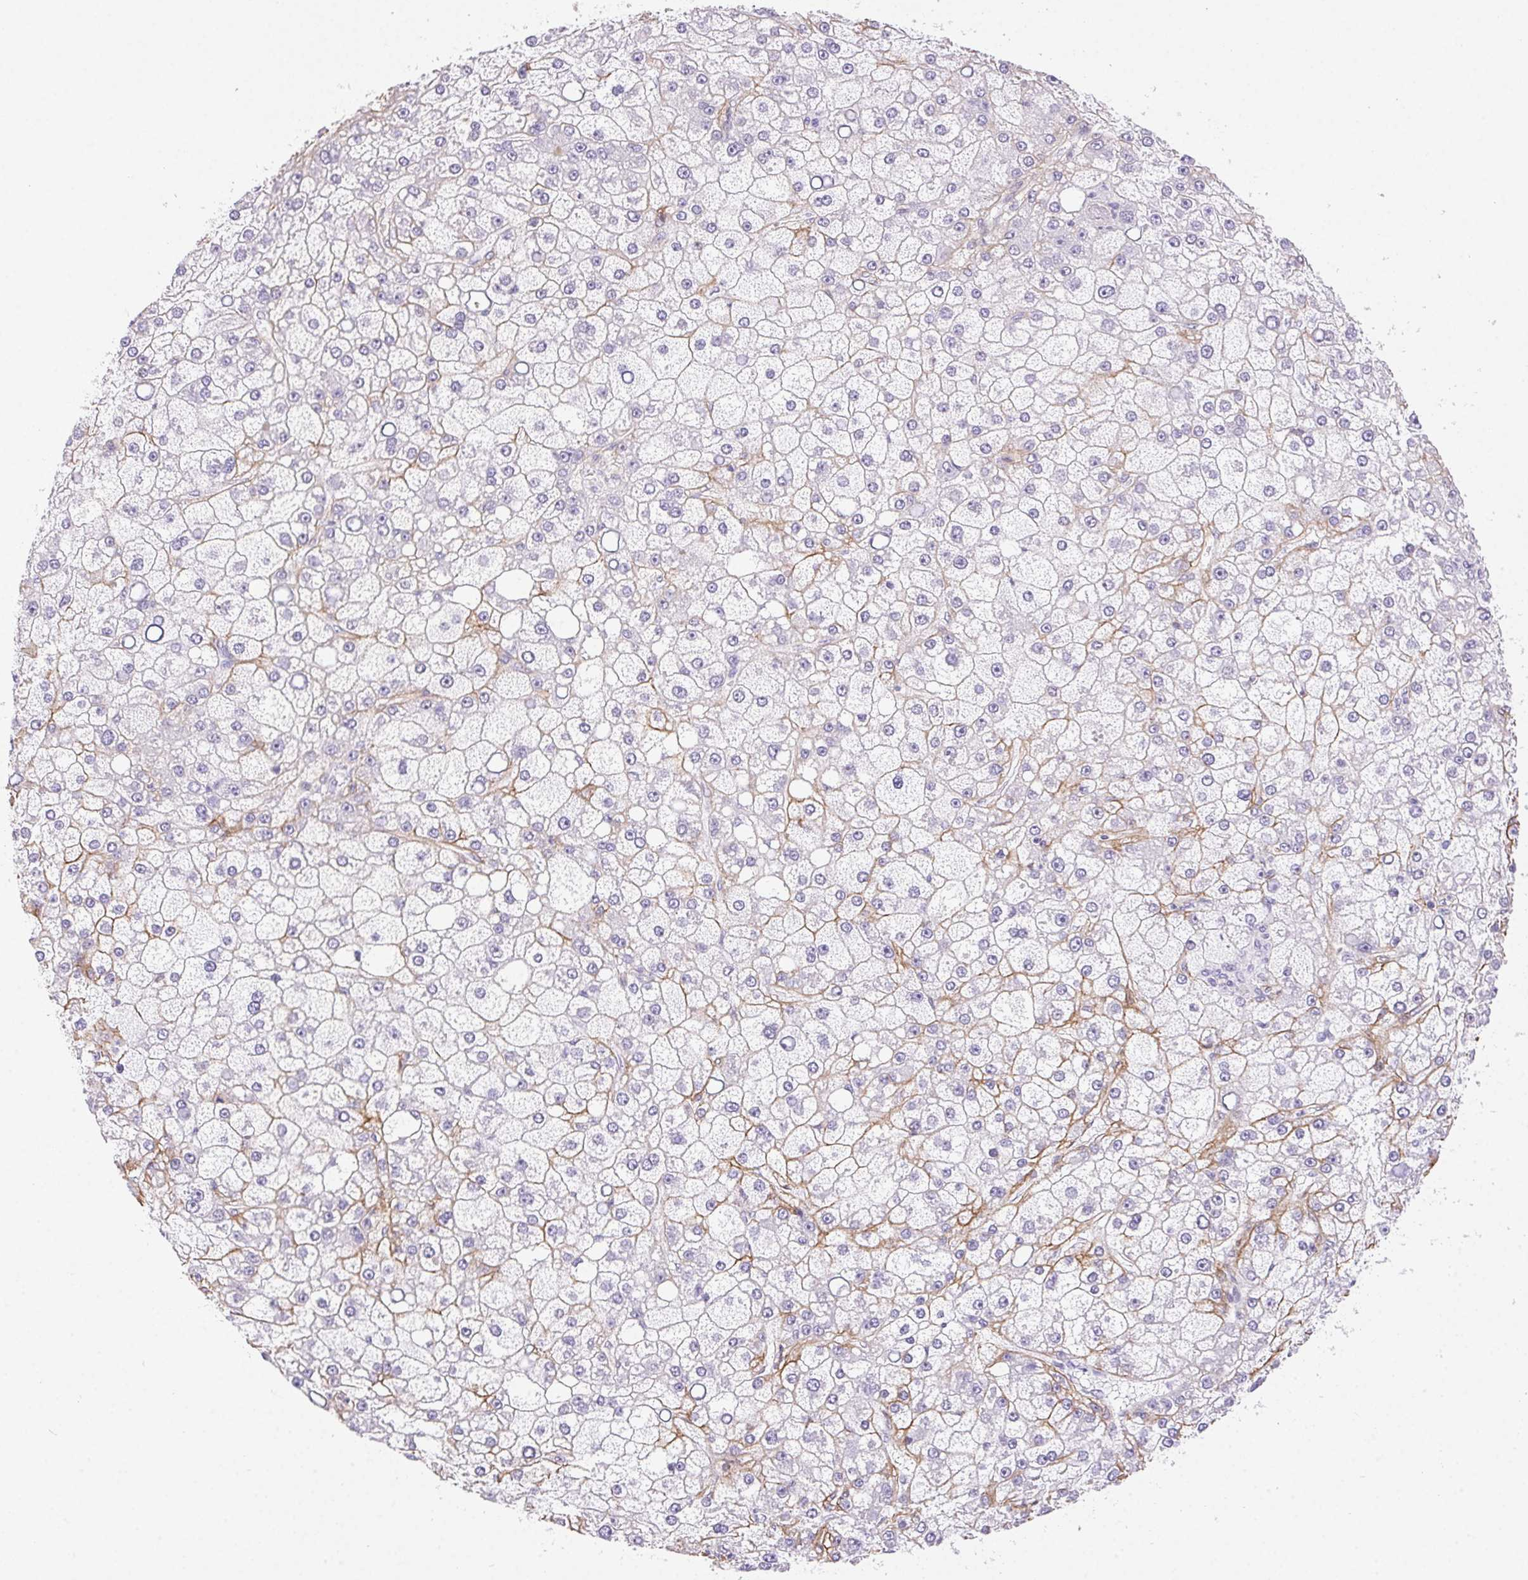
{"staining": {"intensity": "negative", "quantity": "none", "location": "none"}, "tissue": "liver cancer", "cell_type": "Tumor cells", "image_type": "cancer", "snomed": [{"axis": "morphology", "description": "Carcinoma, Hepatocellular, NOS"}, {"axis": "topography", "description": "Liver"}], "caption": "A high-resolution image shows immunohistochemistry staining of liver hepatocellular carcinoma, which shows no significant positivity in tumor cells.", "gene": "PDZD2", "patient": {"sex": "male", "age": 67}}